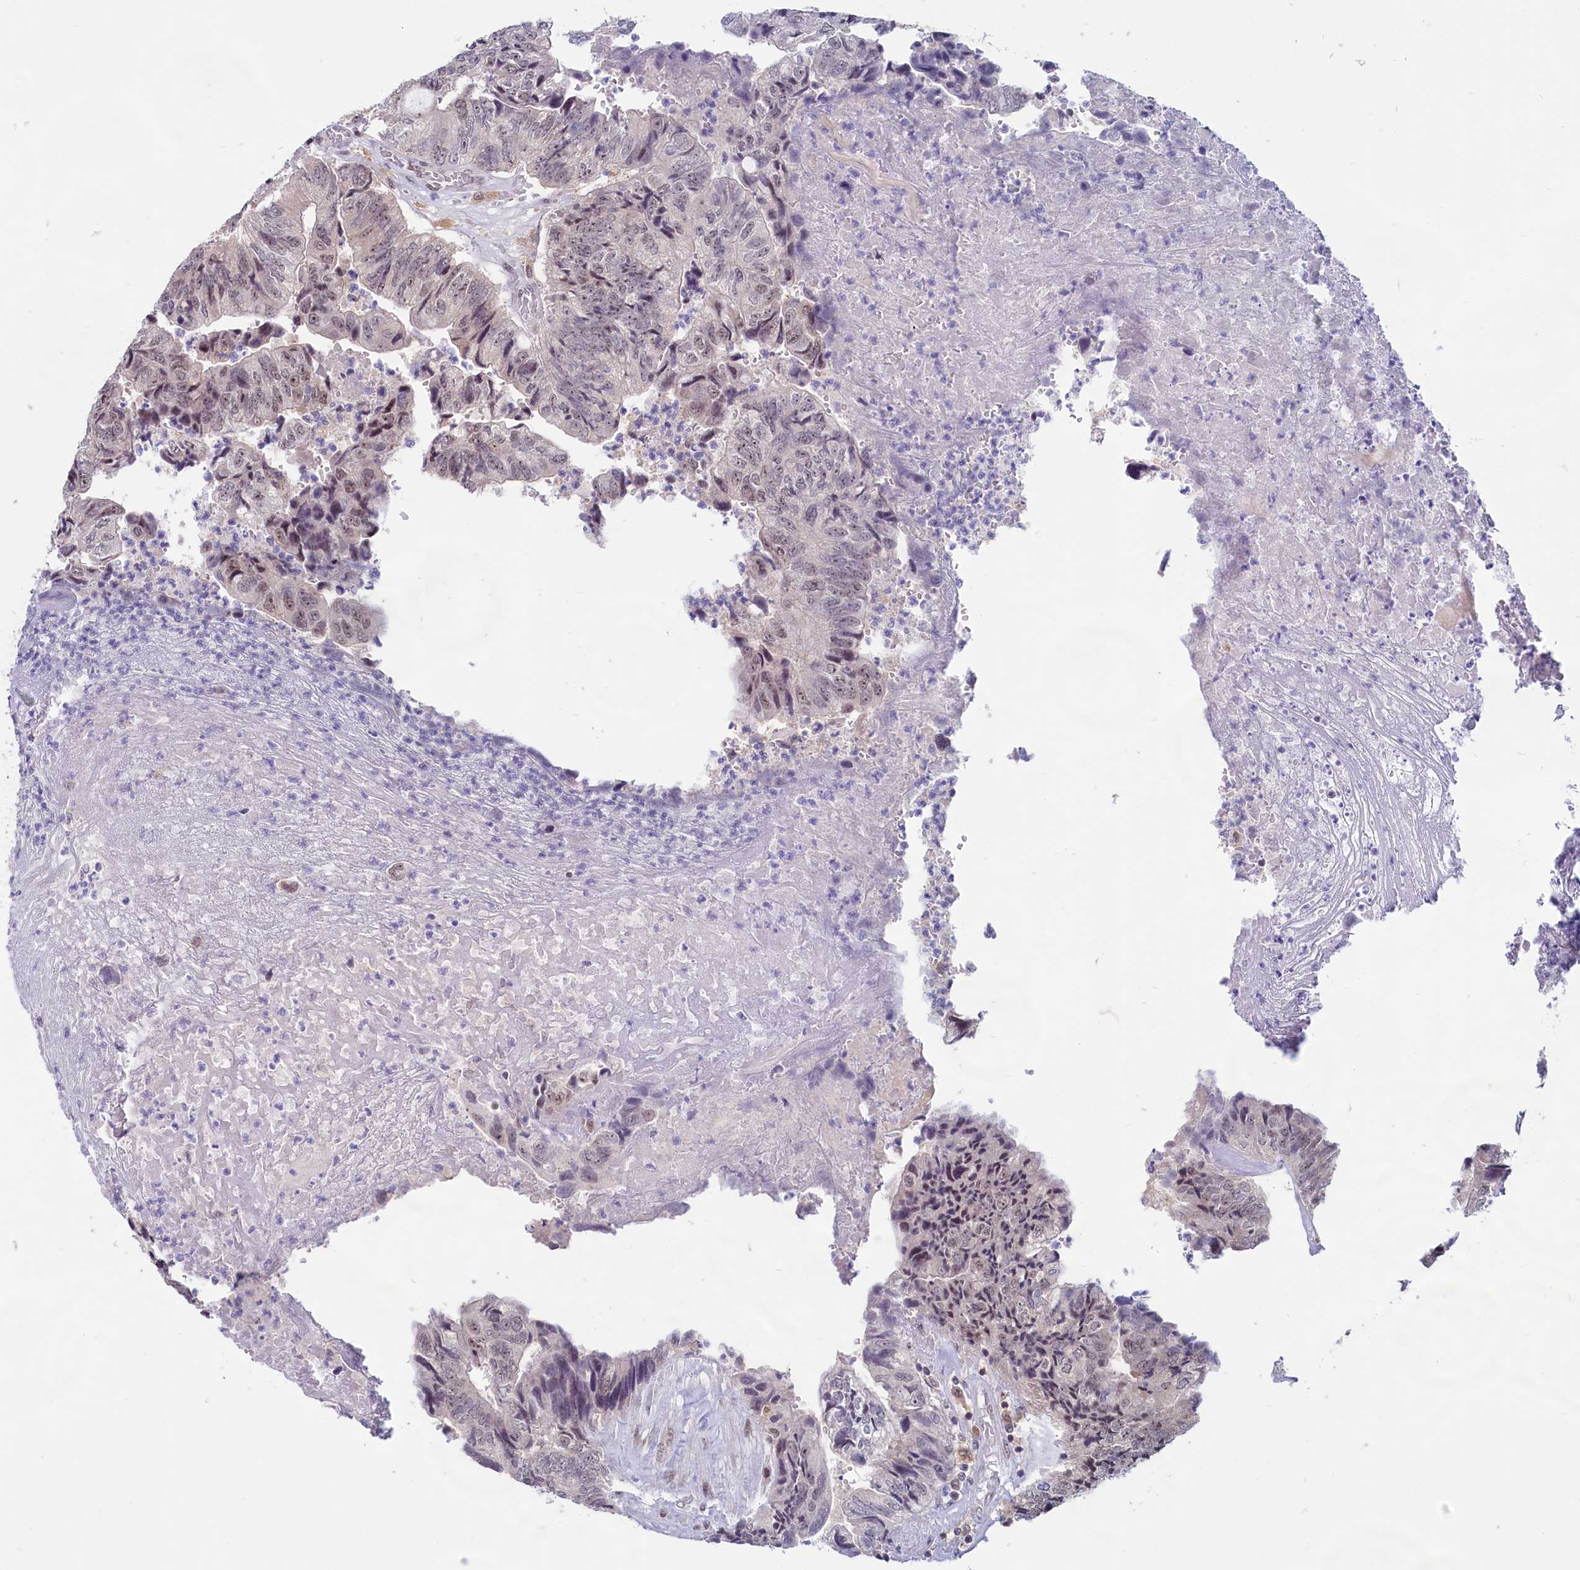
{"staining": {"intensity": "weak", "quantity": "<25%", "location": "nuclear"}, "tissue": "colorectal cancer", "cell_type": "Tumor cells", "image_type": "cancer", "snomed": [{"axis": "morphology", "description": "Adenocarcinoma, NOS"}, {"axis": "topography", "description": "Colon"}], "caption": "IHC micrograph of neoplastic tissue: human colorectal cancer (adenocarcinoma) stained with DAB (3,3'-diaminobenzidine) reveals no significant protein staining in tumor cells.", "gene": "C1D", "patient": {"sex": "female", "age": 67}}